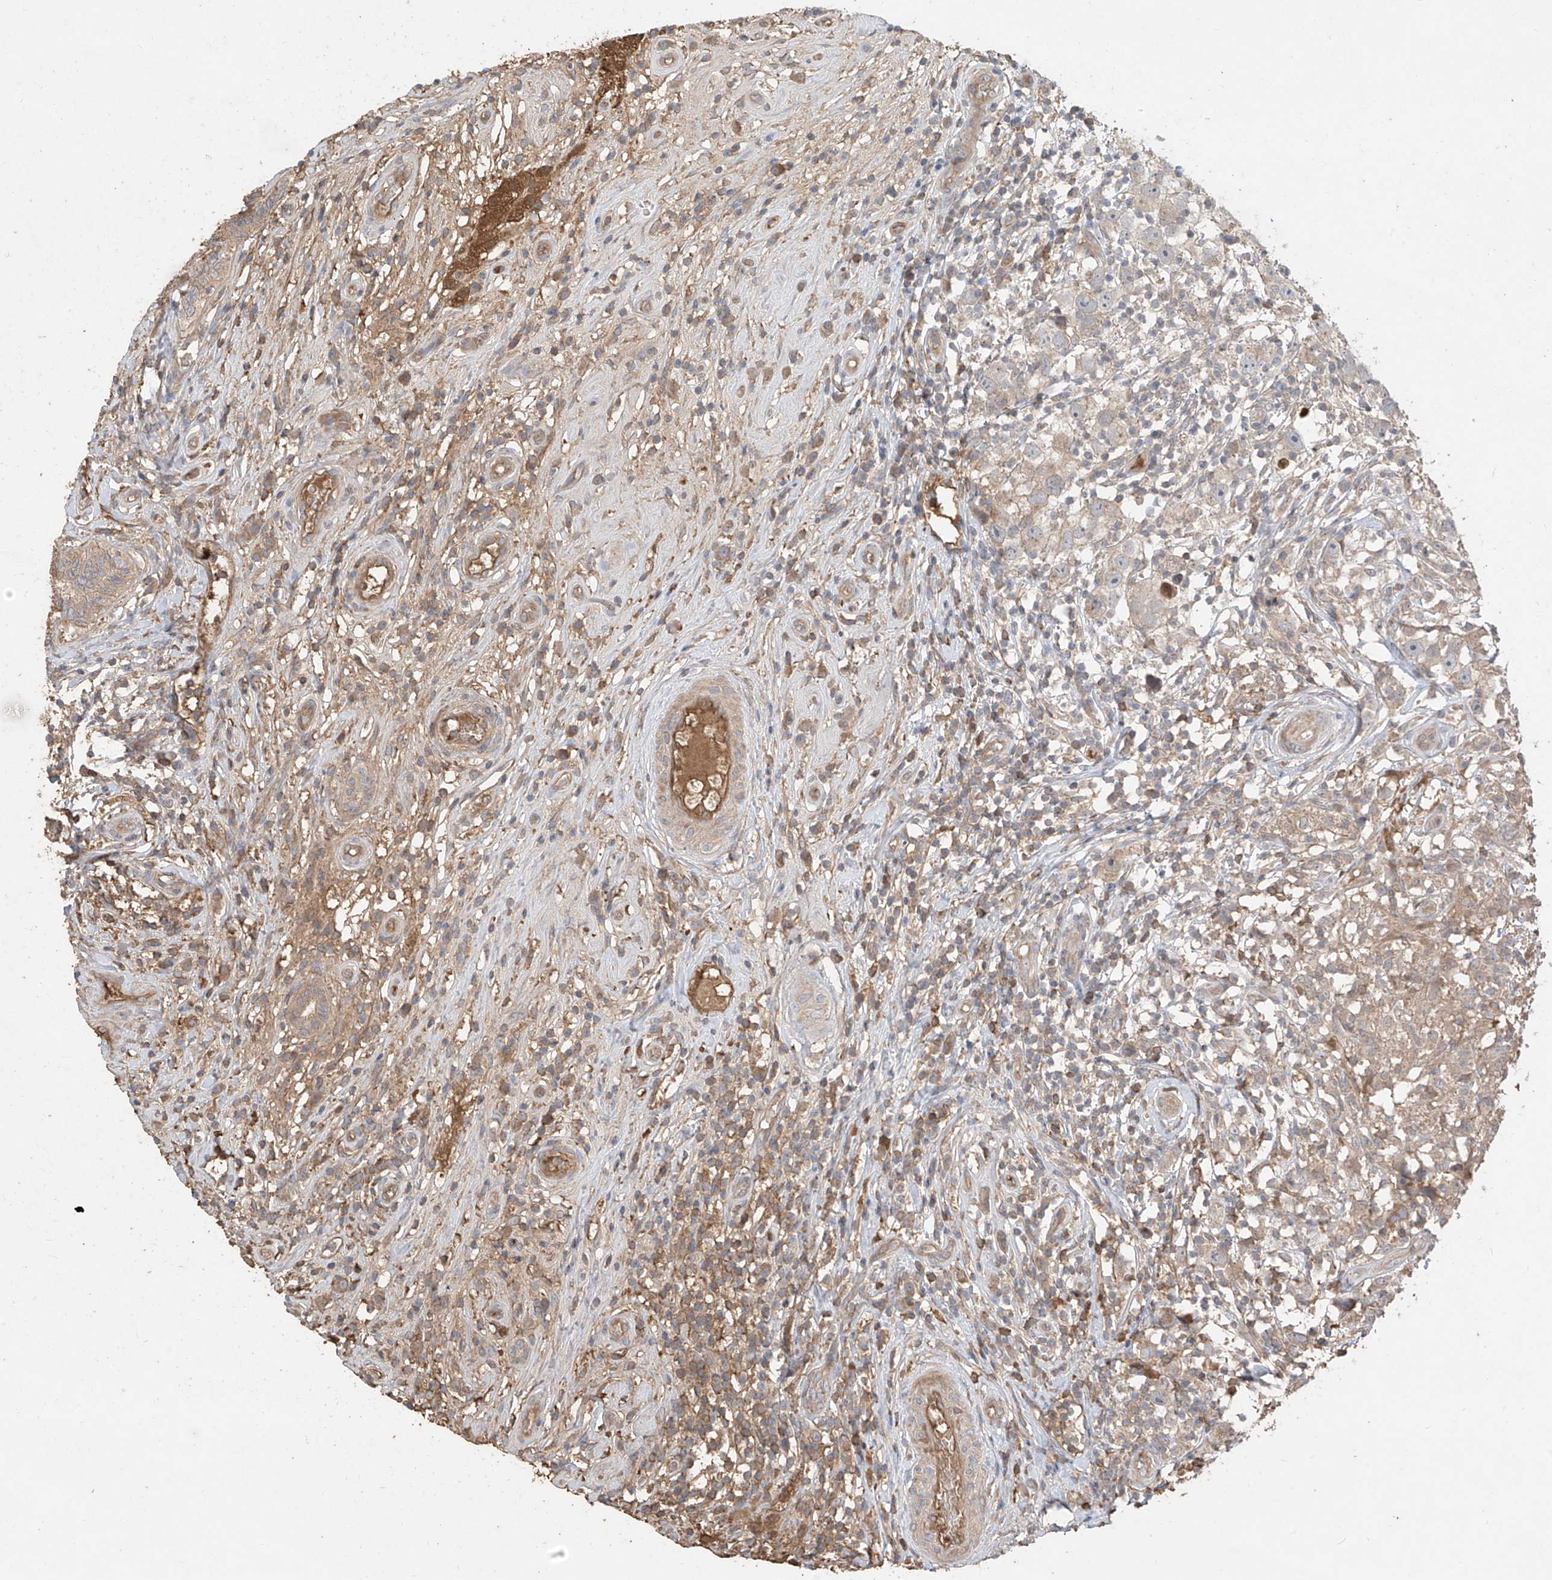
{"staining": {"intensity": "negative", "quantity": "none", "location": "none"}, "tissue": "testis cancer", "cell_type": "Tumor cells", "image_type": "cancer", "snomed": [{"axis": "morphology", "description": "Seminoma, NOS"}, {"axis": "topography", "description": "Testis"}], "caption": "An immunohistochemistry photomicrograph of testis cancer (seminoma) is shown. There is no staining in tumor cells of testis cancer (seminoma). (Stains: DAB (3,3'-diaminobenzidine) IHC with hematoxylin counter stain, Microscopy: brightfield microscopy at high magnification).", "gene": "CACNA2D4", "patient": {"sex": "male", "age": 49}}